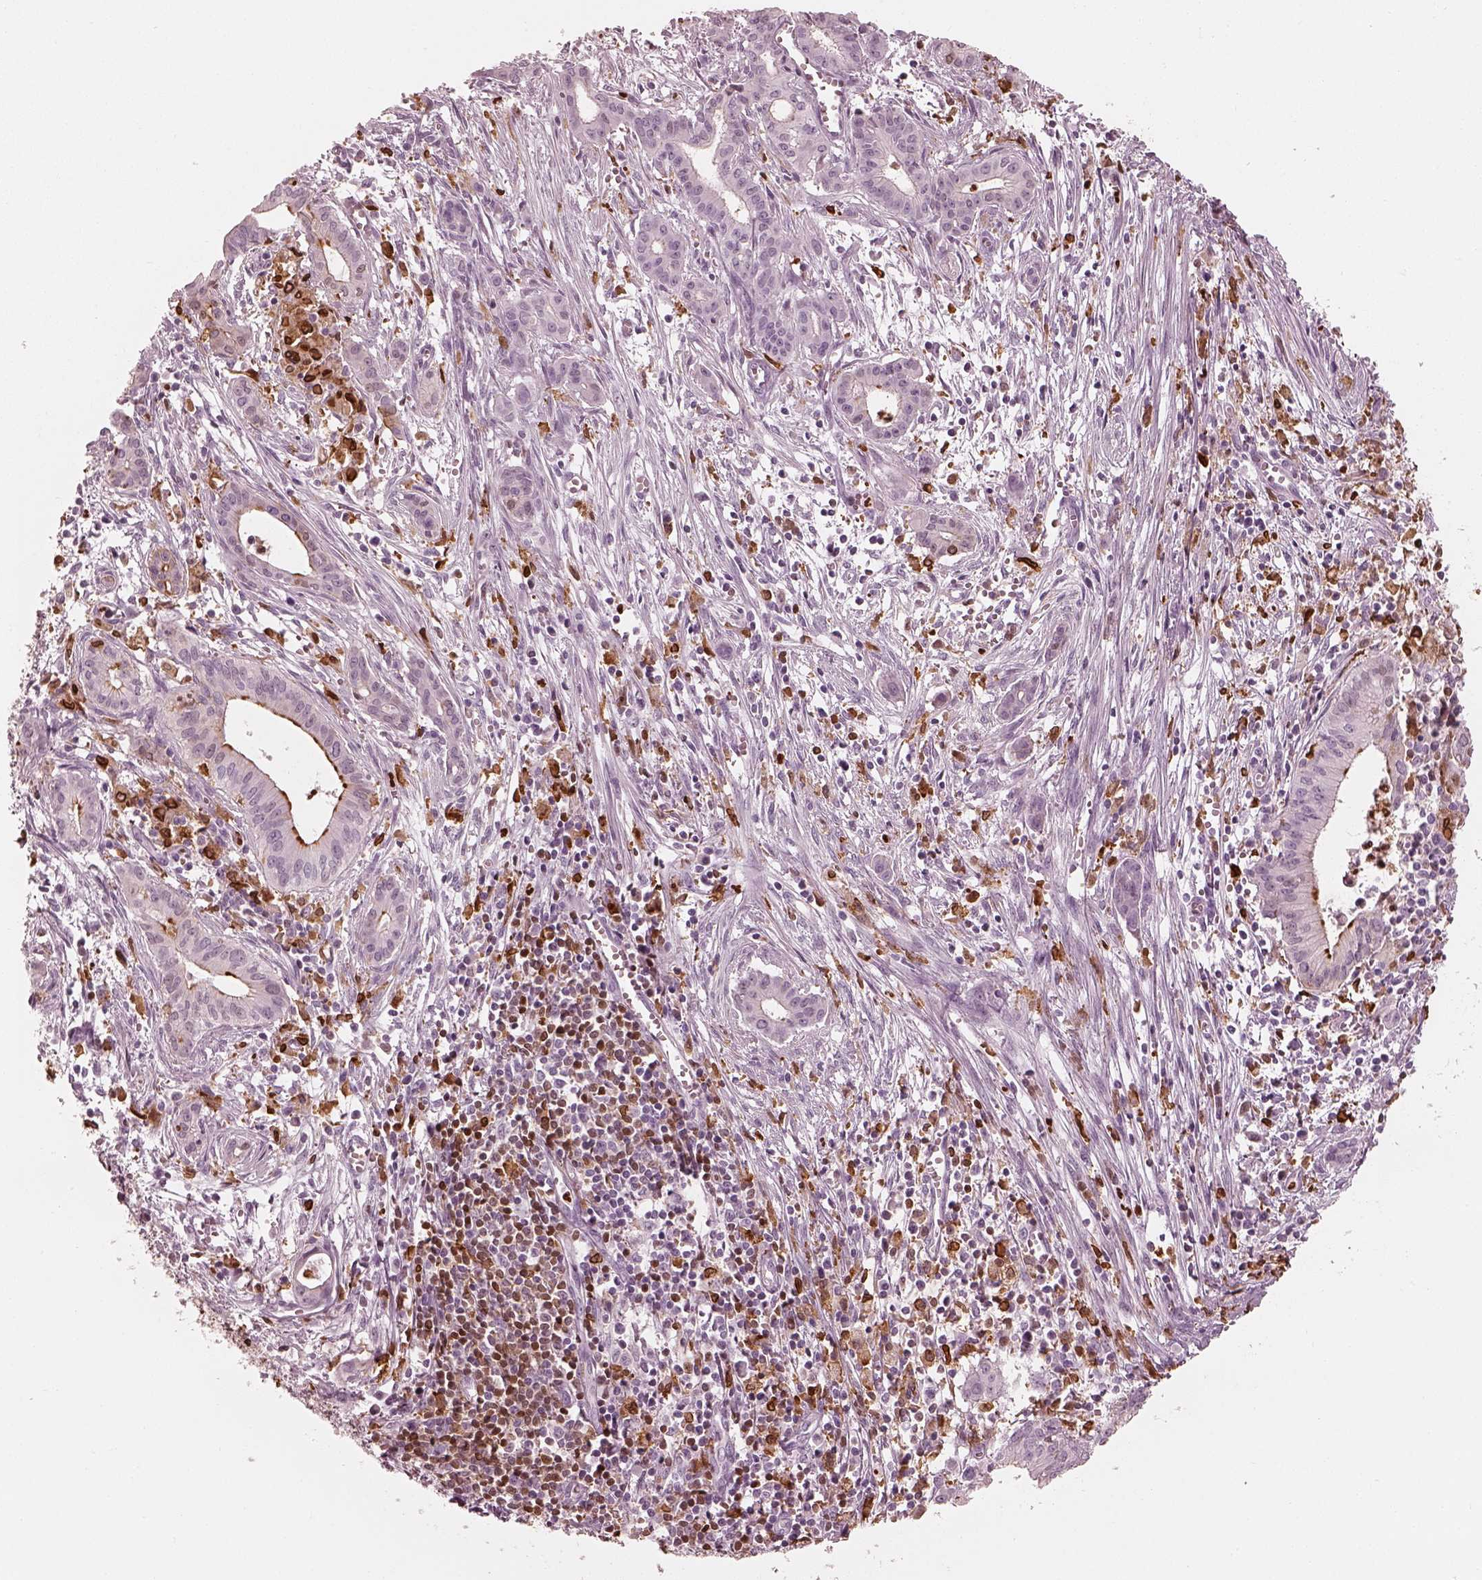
{"staining": {"intensity": "negative", "quantity": "none", "location": "none"}, "tissue": "pancreatic cancer", "cell_type": "Tumor cells", "image_type": "cancer", "snomed": [{"axis": "morphology", "description": "Adenocarcinoma, NOS"}, {"axis": "topography", "description": "Pancreas"}], "caption": "This is a photomicrograph of IHC staining of pancreatic adenocarcinoma, which shows no staining in tumor cells.", "gene": "ALOX5", "patient": {"sex": "male", "age": 48}}